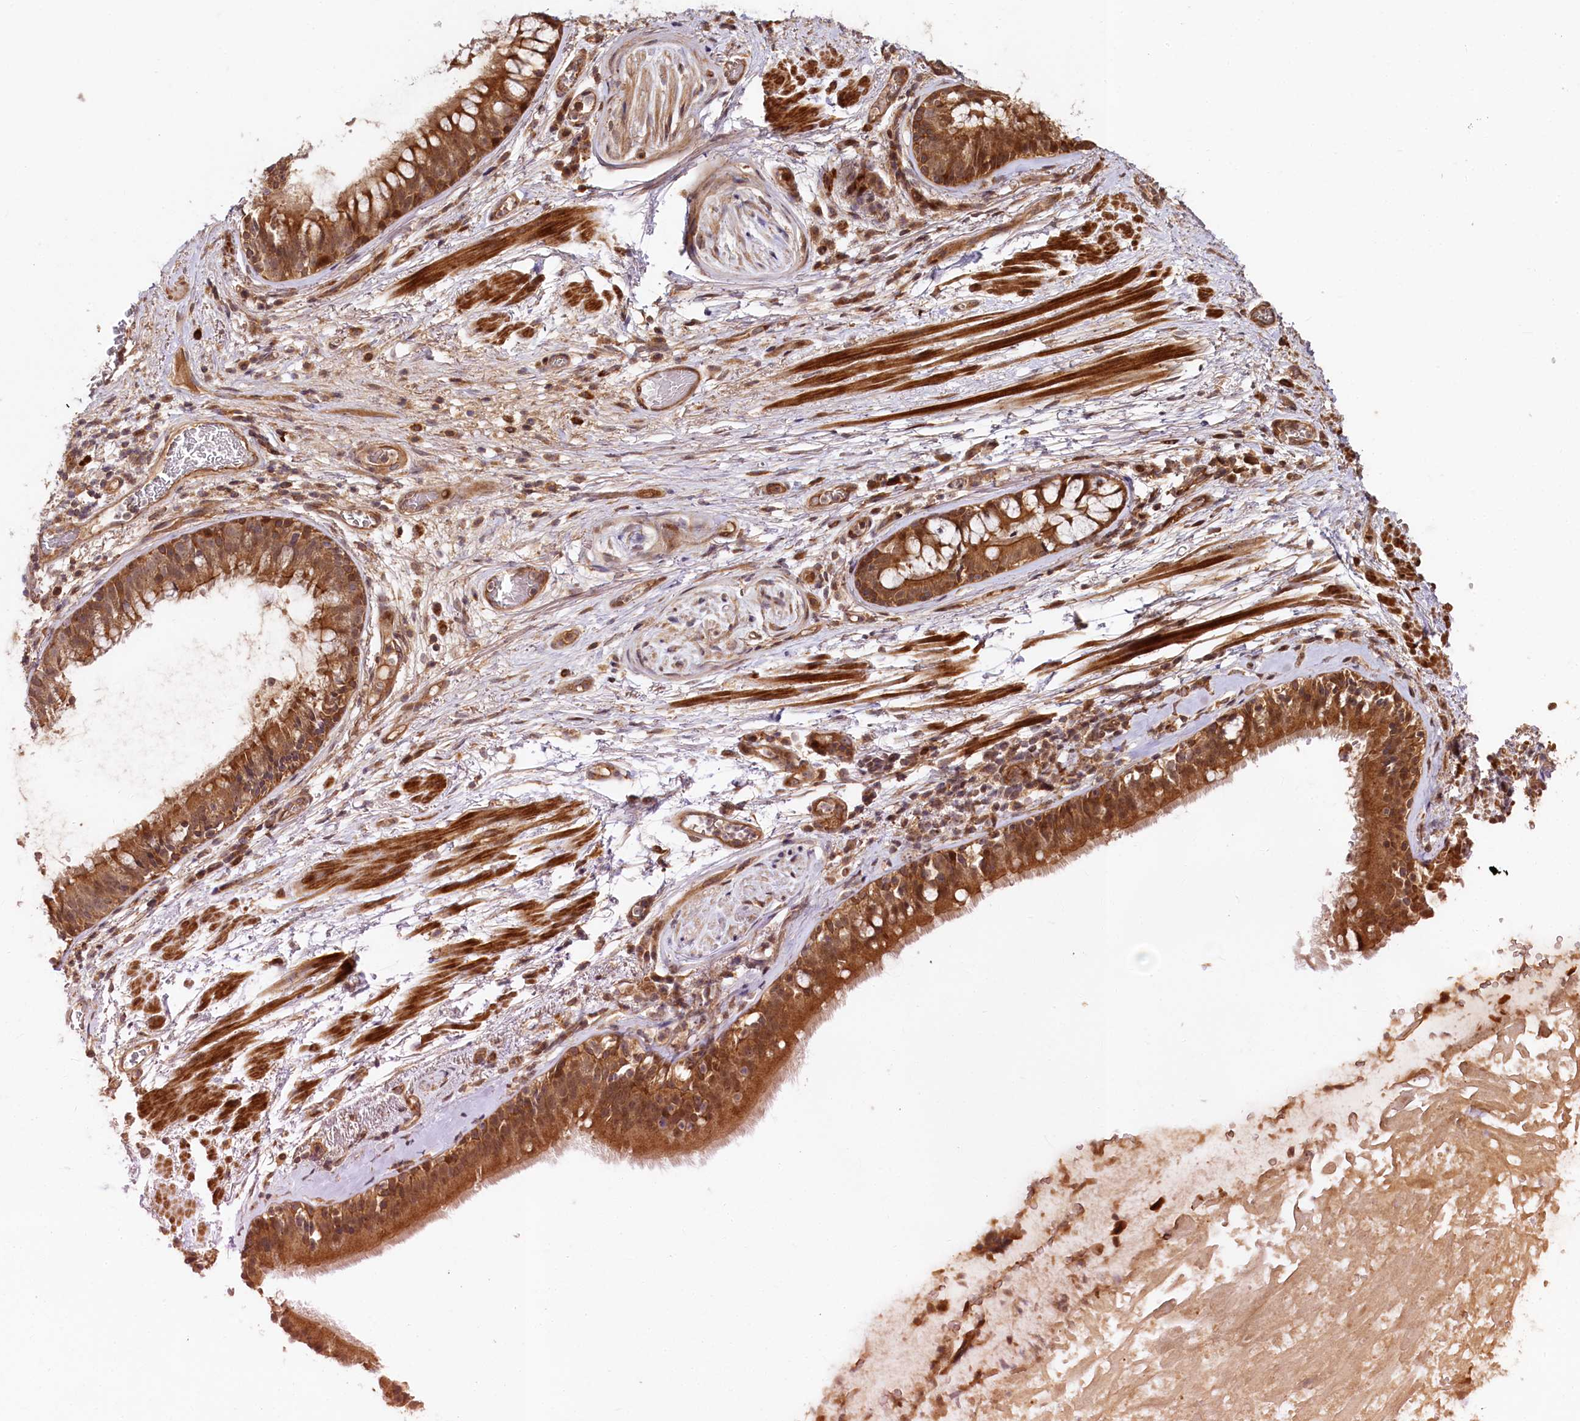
{"staining": {"intensity": "weak", "quantity": "25%-75%", "location": "cytoplasmic/membranous"}, "tissue": "adipose tissue", "cell_type": "Adipocytes", "image_type": "normal", "snomed": [{"axis": "morphology", "description": "Normal tissue, NOS"}, {"axis": "topography", "description": "Lymph node"}, {"axis": "topography", "description": "Cartilage tissue"}, {"axis": "topography", "description": "Bronchus"}], "caption": "Immunohistochemistry (IHC) staining of normal adipose tissue, which demonstrates low levels of weak cytoplasmic/membranous staining in approximately 25%-75% of adipocytes indicating weak cytoplasmic/membranous protein positivity. The staining was performed using DAB (3,3'-diaminobenzidine) (brown) for protein detection and nuclei were counterstained in hematoxylin (blue).", "gene": "NEDD1", "patient": {"sex": "male", "age": 63}}